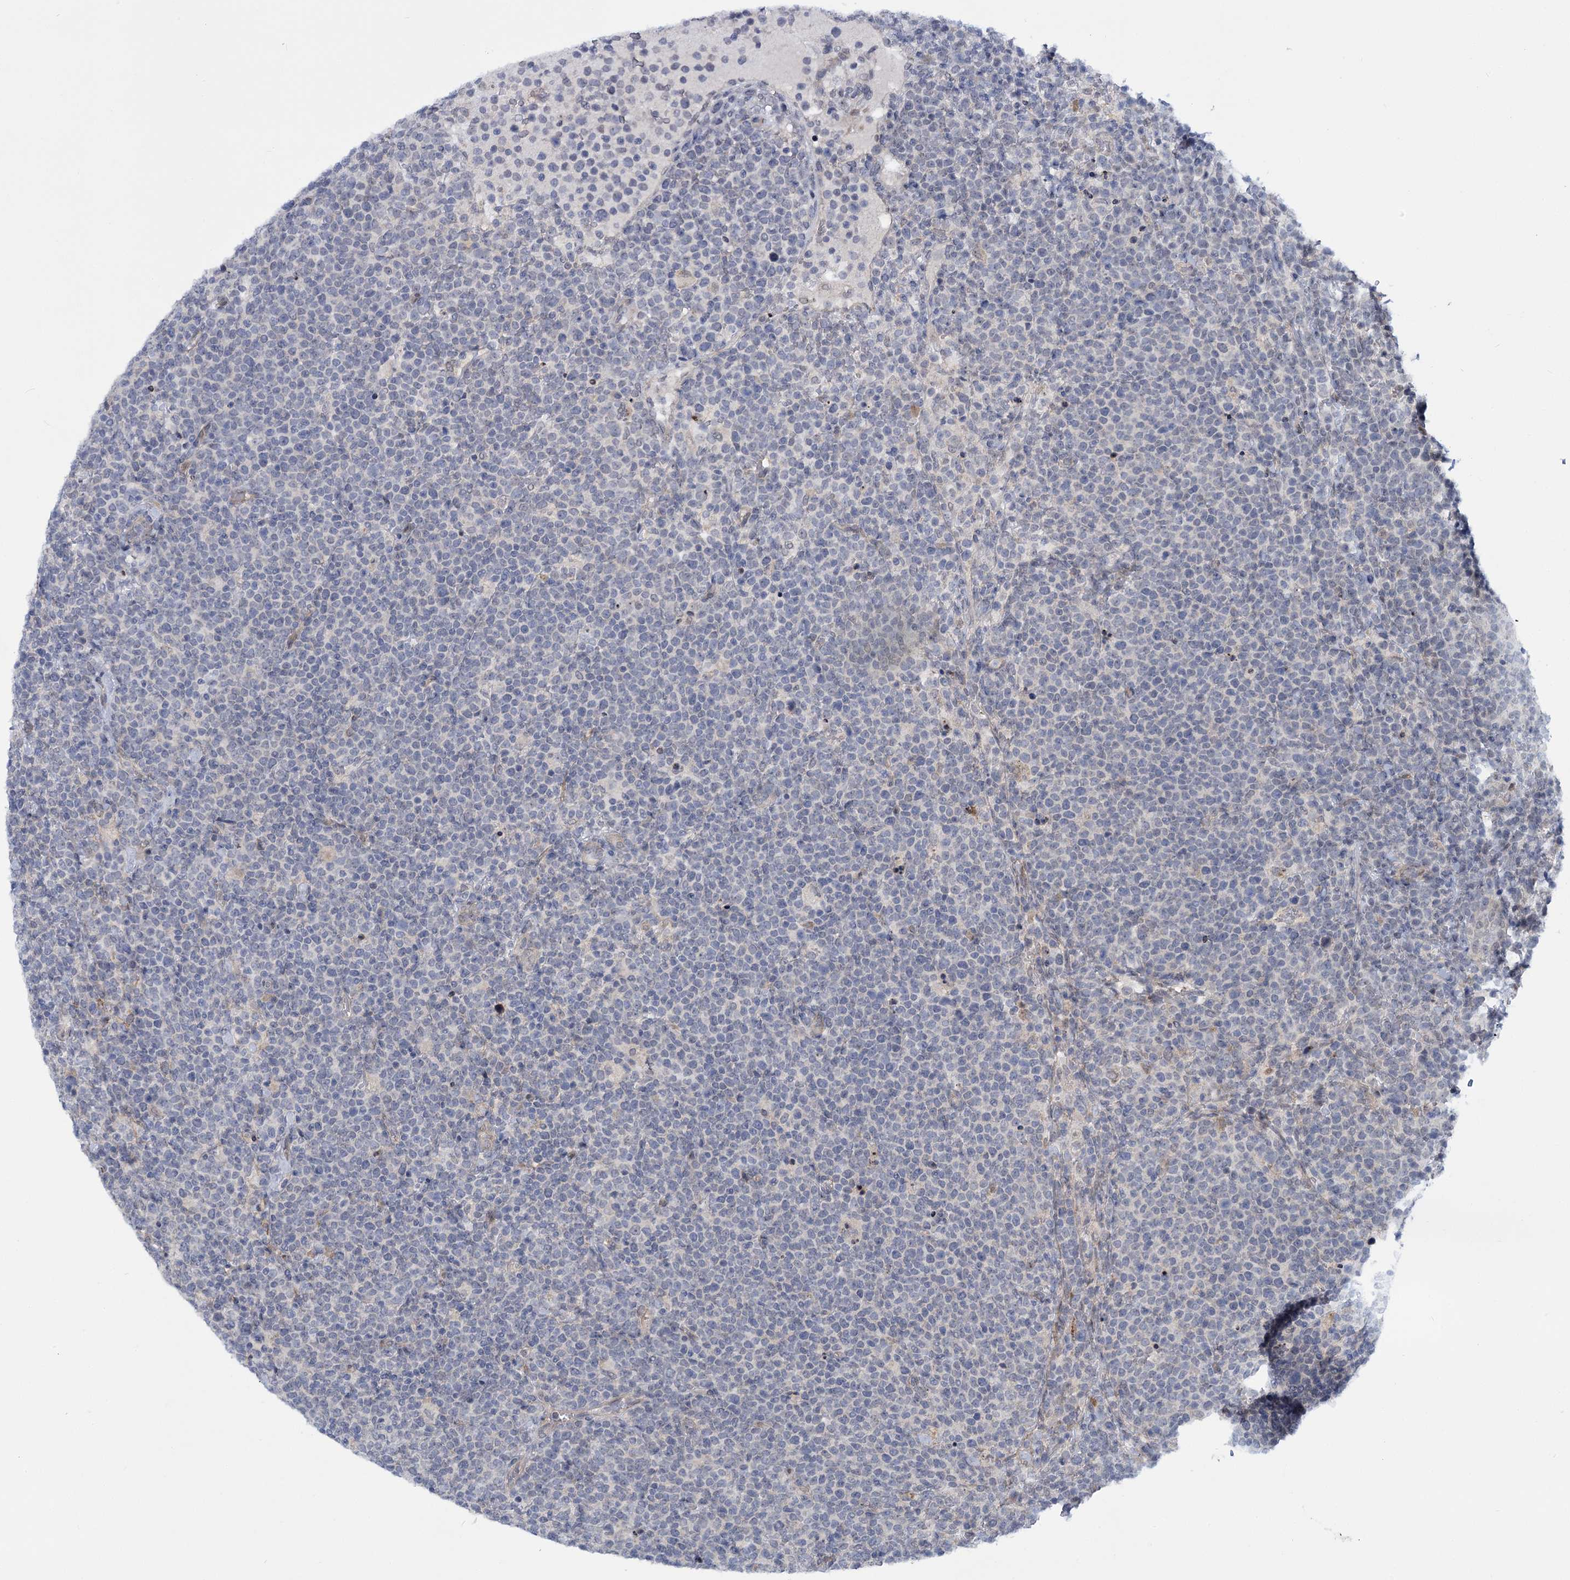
{"staining": {"intensity": "negative", "quantity": "none", "location": "none"}, "tissue": "lymphoma", "cell_type": "Tumor cells", "image_type": "cancer", "snomed": [{"axis": "morphology", "description": "Malignant lymphoma, non-Hodgkin's type, High grade"}, {"axis": "topography", "description": "Lymph node"}], "caption": "The micrograph shows no staining of tumor cells in high-grade malignant lymphoma, non-Hodgkin's type.", "gene": "MBLAC2", "patient": {"sex": "male", "age": 61}}